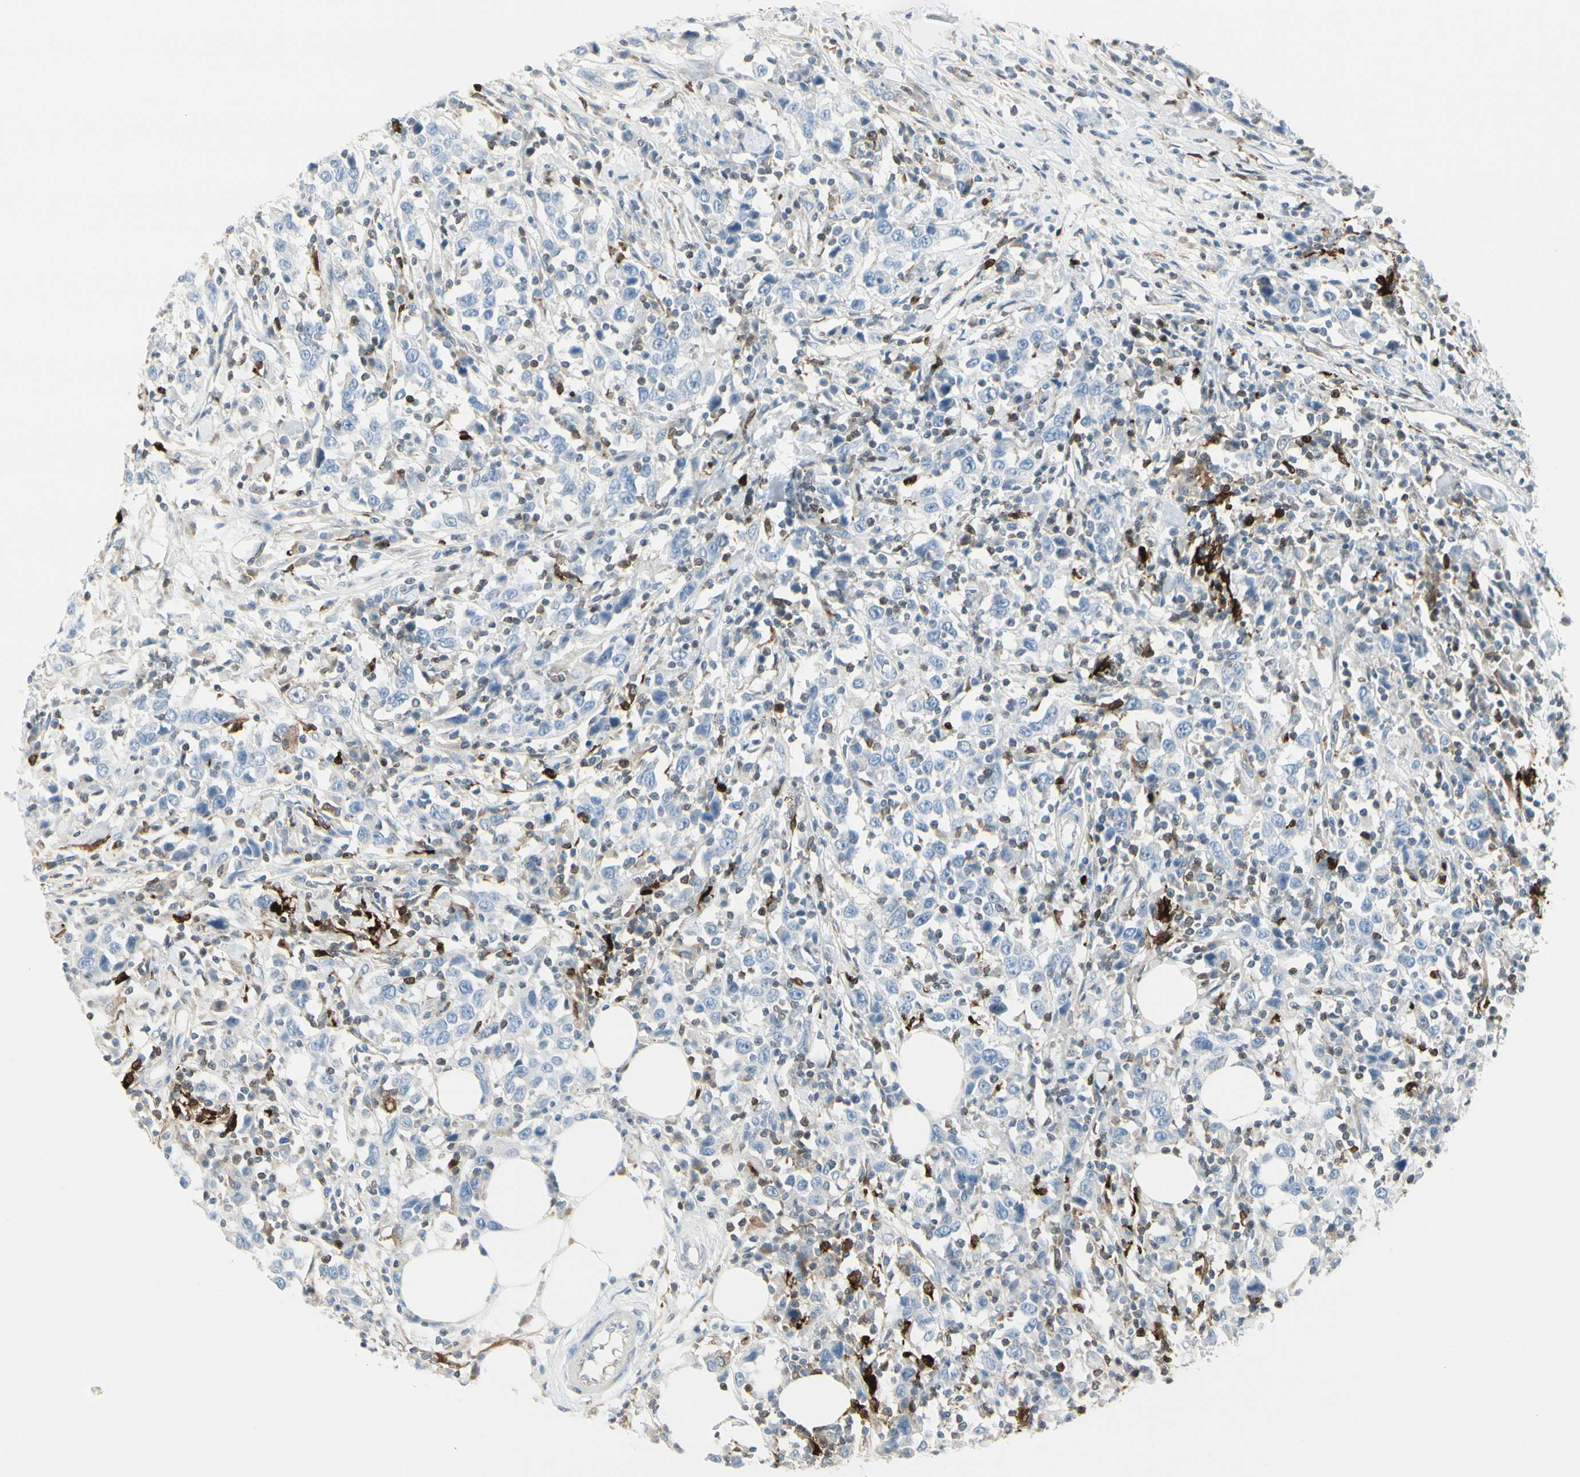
{"staining": {"intensity": "negative", "quantity": "none", "location": "none"}, "tissue": "urothelial cancer", "cell_type": "Tumor cells", "image_type": "cancer", "snomed": [{"axis": "morphology", "description": "Urothelial carcinoma, High grade"}, {"axis": "topography", "description": "Urinary bladder"}], "caption": "A high-resolution micrograph shows immunohistochemistry (IHC) staining of urothelial cancer, which reveals no significant expression in tumor cells.", "gene": "TRAF1", "patient": {"sex": "male", "age": 61}}